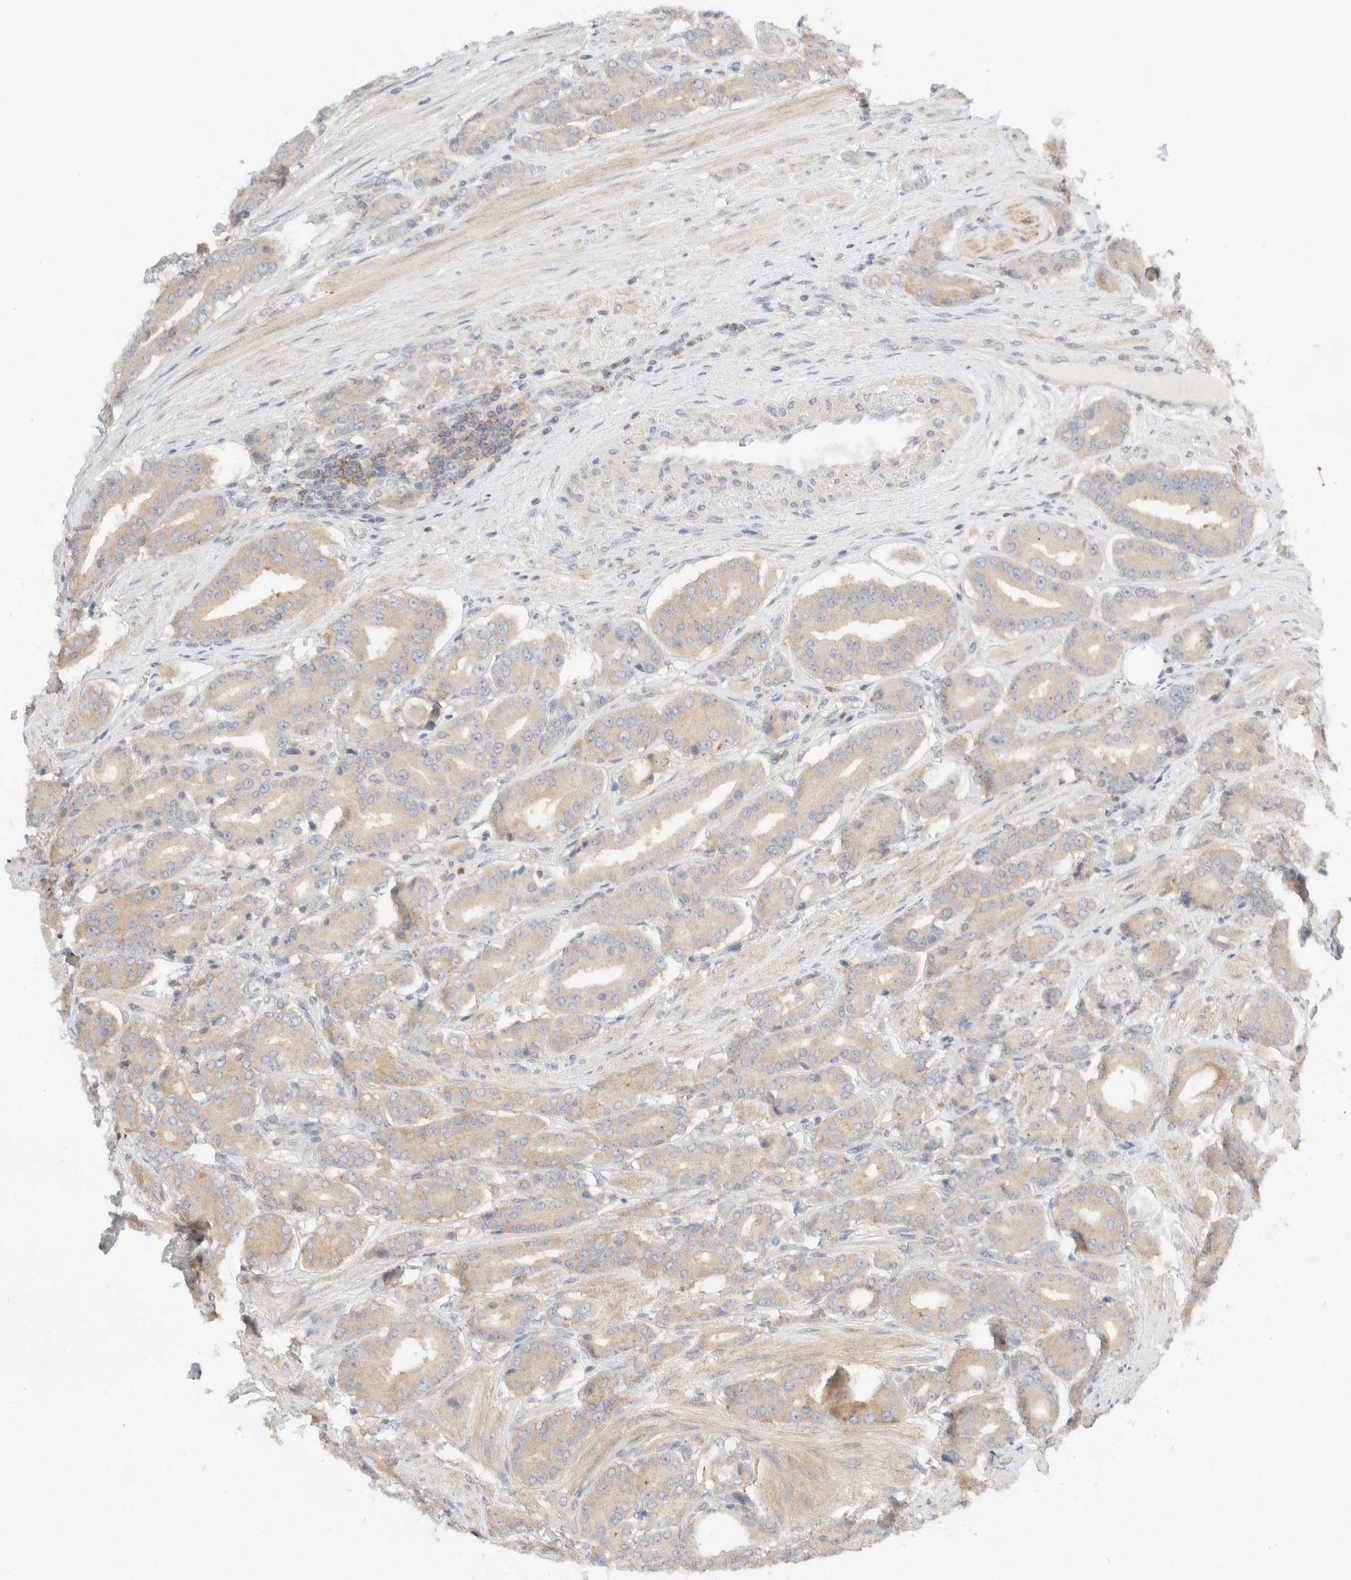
{"staining": {"intensity": "weak", "quantity": "<25%", "location": "cytoplasmic/membranous"}, "tissue": "prostate cancer", "cell_type": "Tumor cells", "image_type": "cancer", "snomed": [{"axis": "morphology", "description": "Adenocarcinoma, High grade"}, {"axis": "topography", "description": "Prostate"}], "caption": "The photomicrograph demonstrates no staining of tumor cells in prostate high-grade adenocarcinoma.", "gene": "SH3GLB2", "patient": {"sex": "male", "age": 71}}